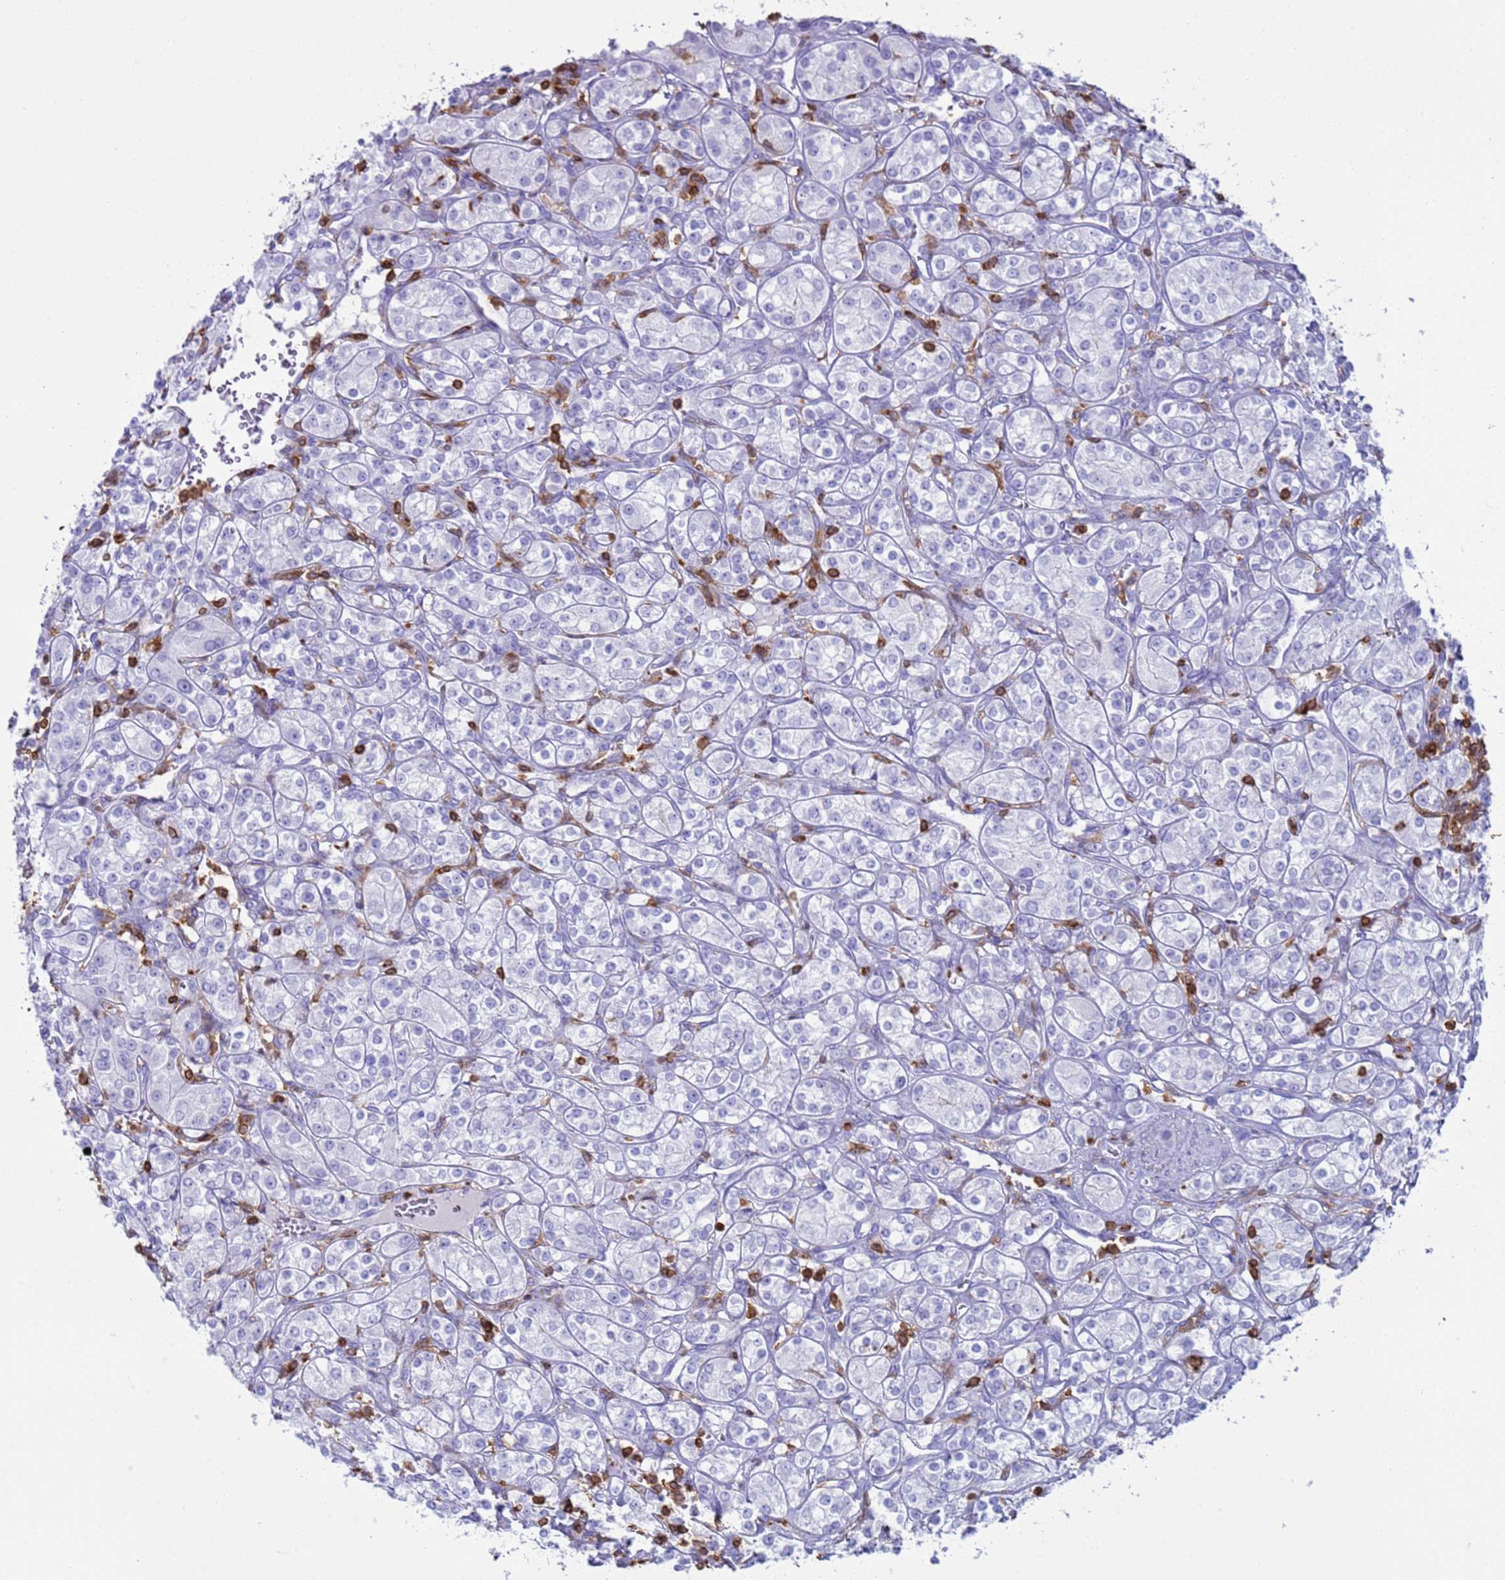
{"staining": {"intensity": "negative", "quantity": "none", "location": "none"}, "tissue": "renal cancer", "cell_type": "Tumor cells", "image_type": "cancer", "snomed": [{"axis": "morphology", "description": "Adenocarcinoma, NOS"}, {"axis": "topography", "description": "Kidney"}], "caption": "There is no significant positivity in tumor cells of renal adenocarcinoma.", "gene": "IRF5", "patient": {"sex": "male", "age": 77}}